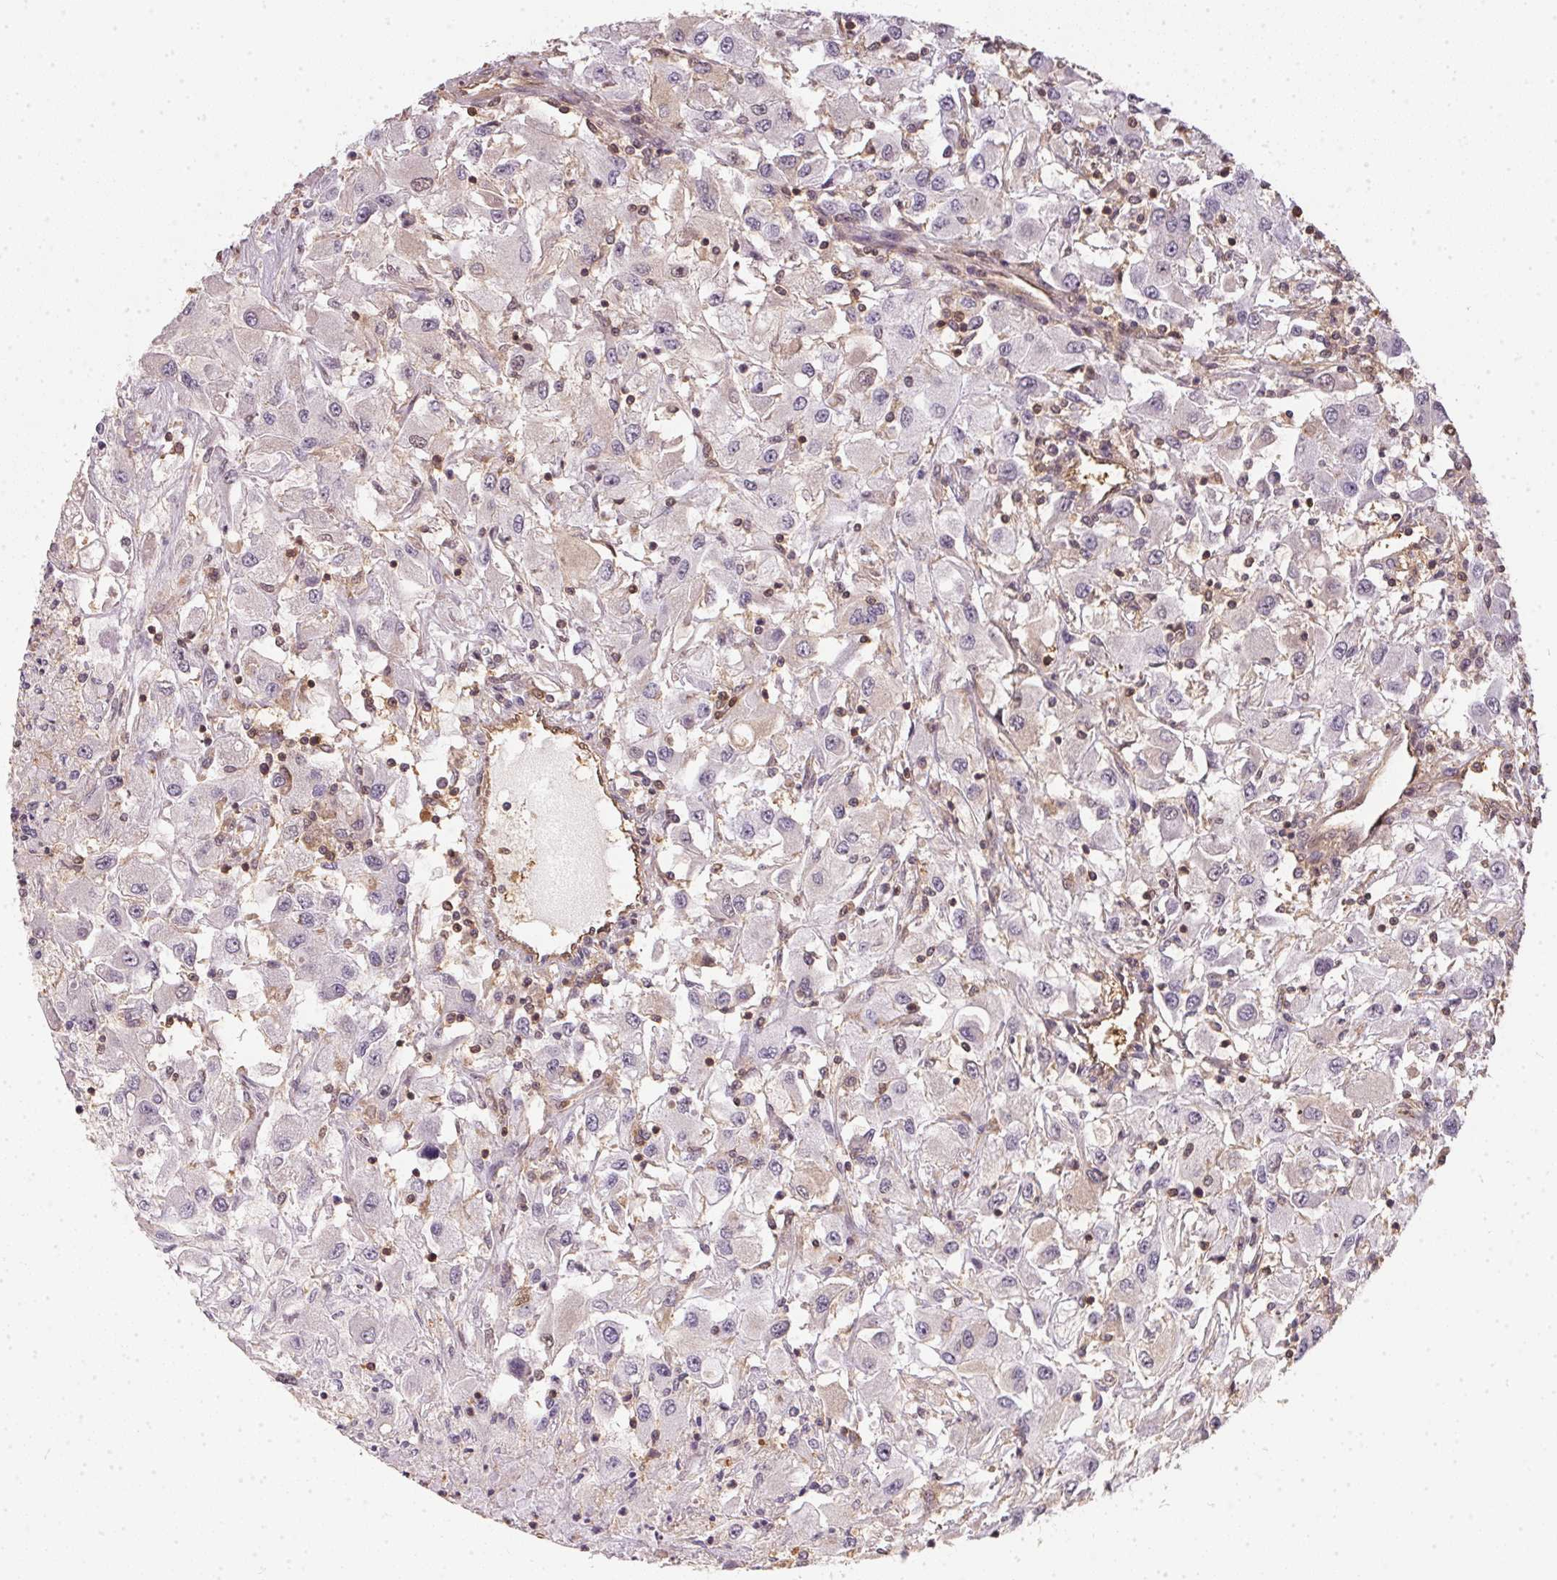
{"staining": {"intensity": "negative", "quantity": "none", "location": "none"}, "tissue": "renal cancer", "cell_type": "Tumor cells", "image_type": "cancer", "snomed": [{"axis": "morphology", "description": "Adenocarcinoma, NOS"}, {"axis": "topography", "description": "Kidney"}], "caption": "Immunohistochemical staining of renal cancer displays no significant expression in tumor cells. Nuclei are stained in blue.", "gene": "BLMH", "patient": {"sex": "female", "age": 67}}